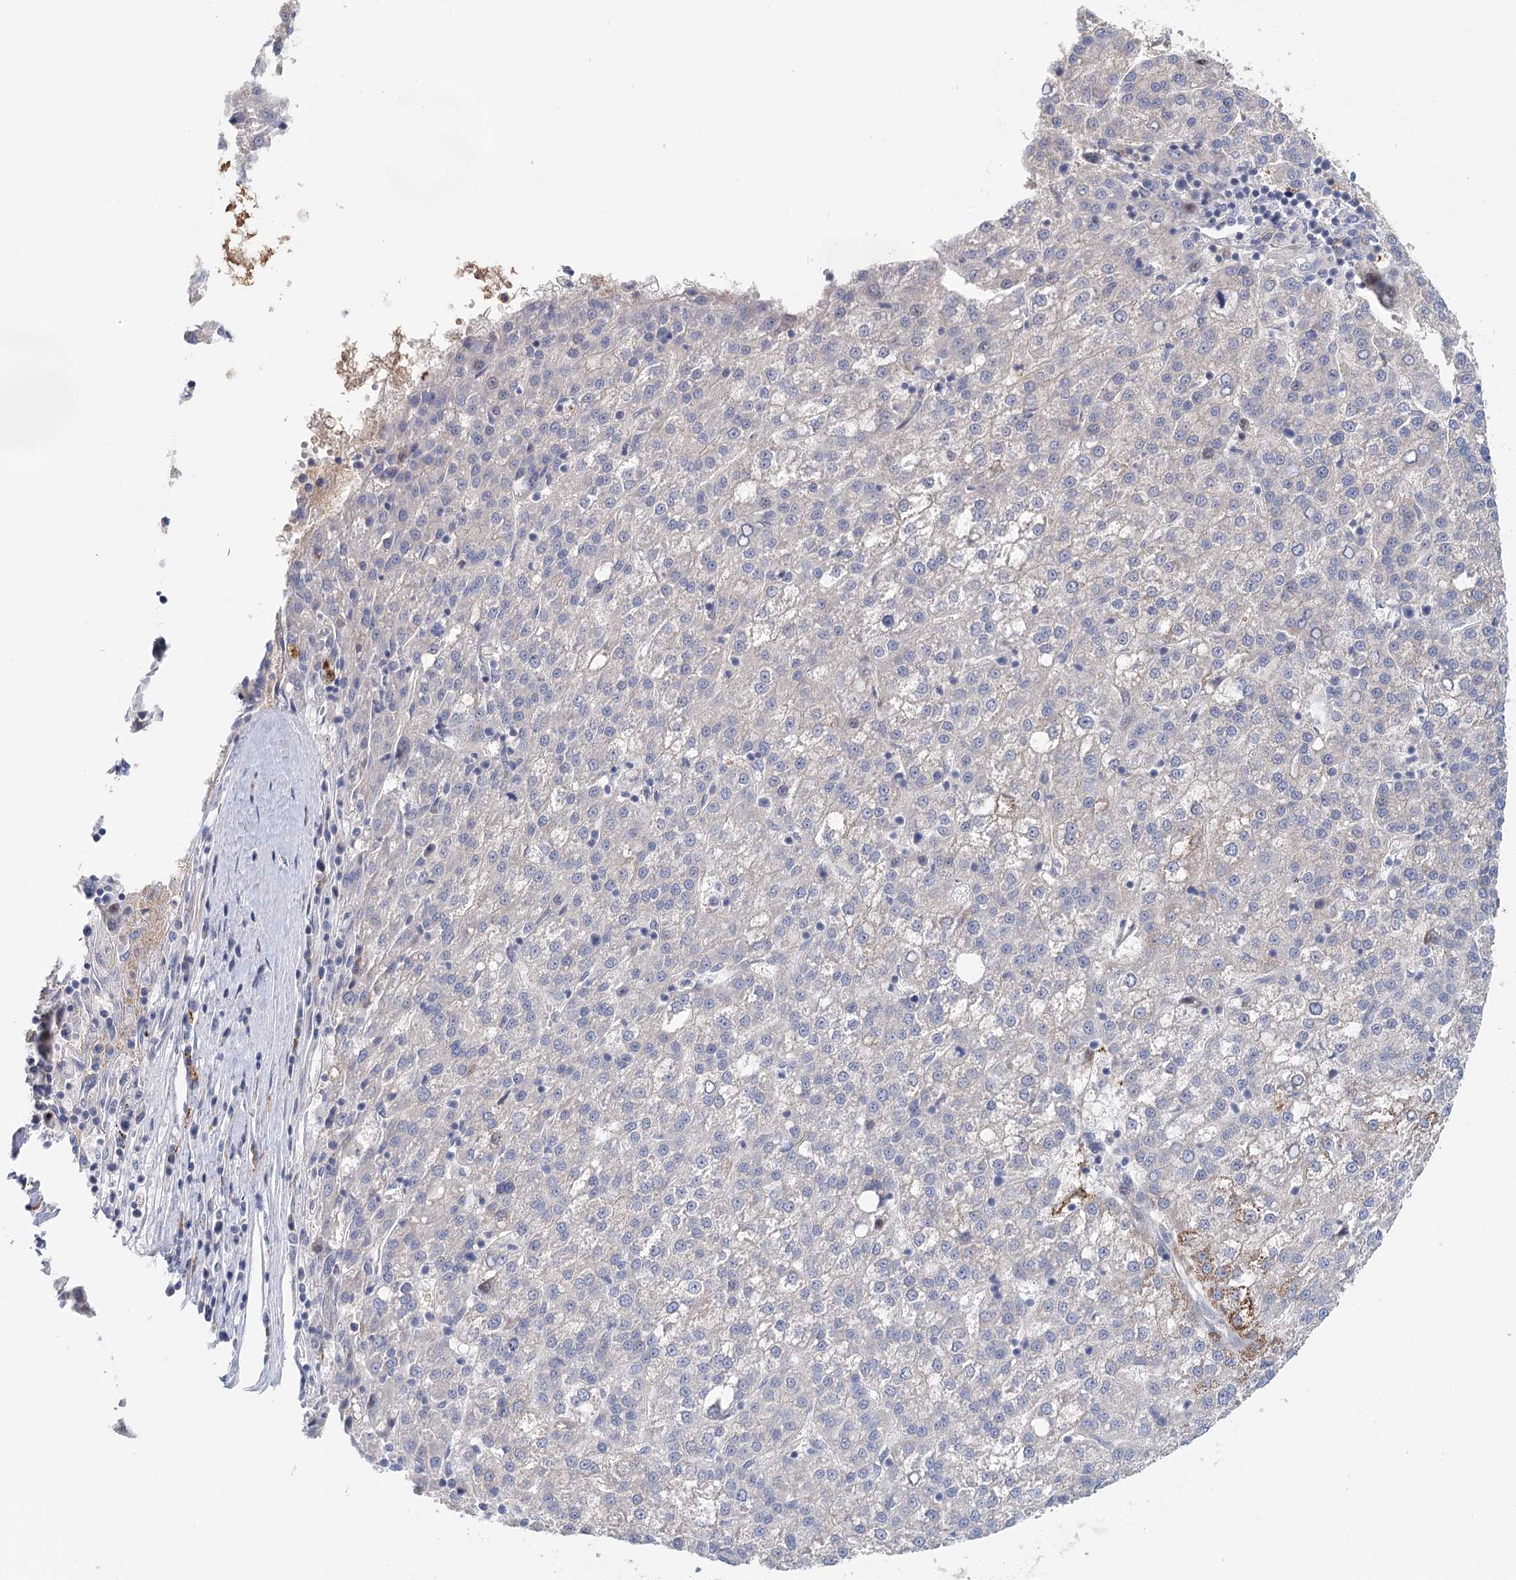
{"staining": {"intensity": "negative", "quantity": "none", "location": "none"}, "tissue": "liver cancer", "cell_type": "Tumor cells", "image_type": "cancer", "snomed": [{"axis": "morphology", "description": "Carcinoma, Hepatocellular, NOS"}, {"axis": "topography", "description": "Liver"}], "caption": "The IHC micrograph has no significant expression in tumor cells of hepatocellular carcinoma (liver) tissue.", "gene": "SLC19A3", "patient": {"sex": "female", "age": 58}}